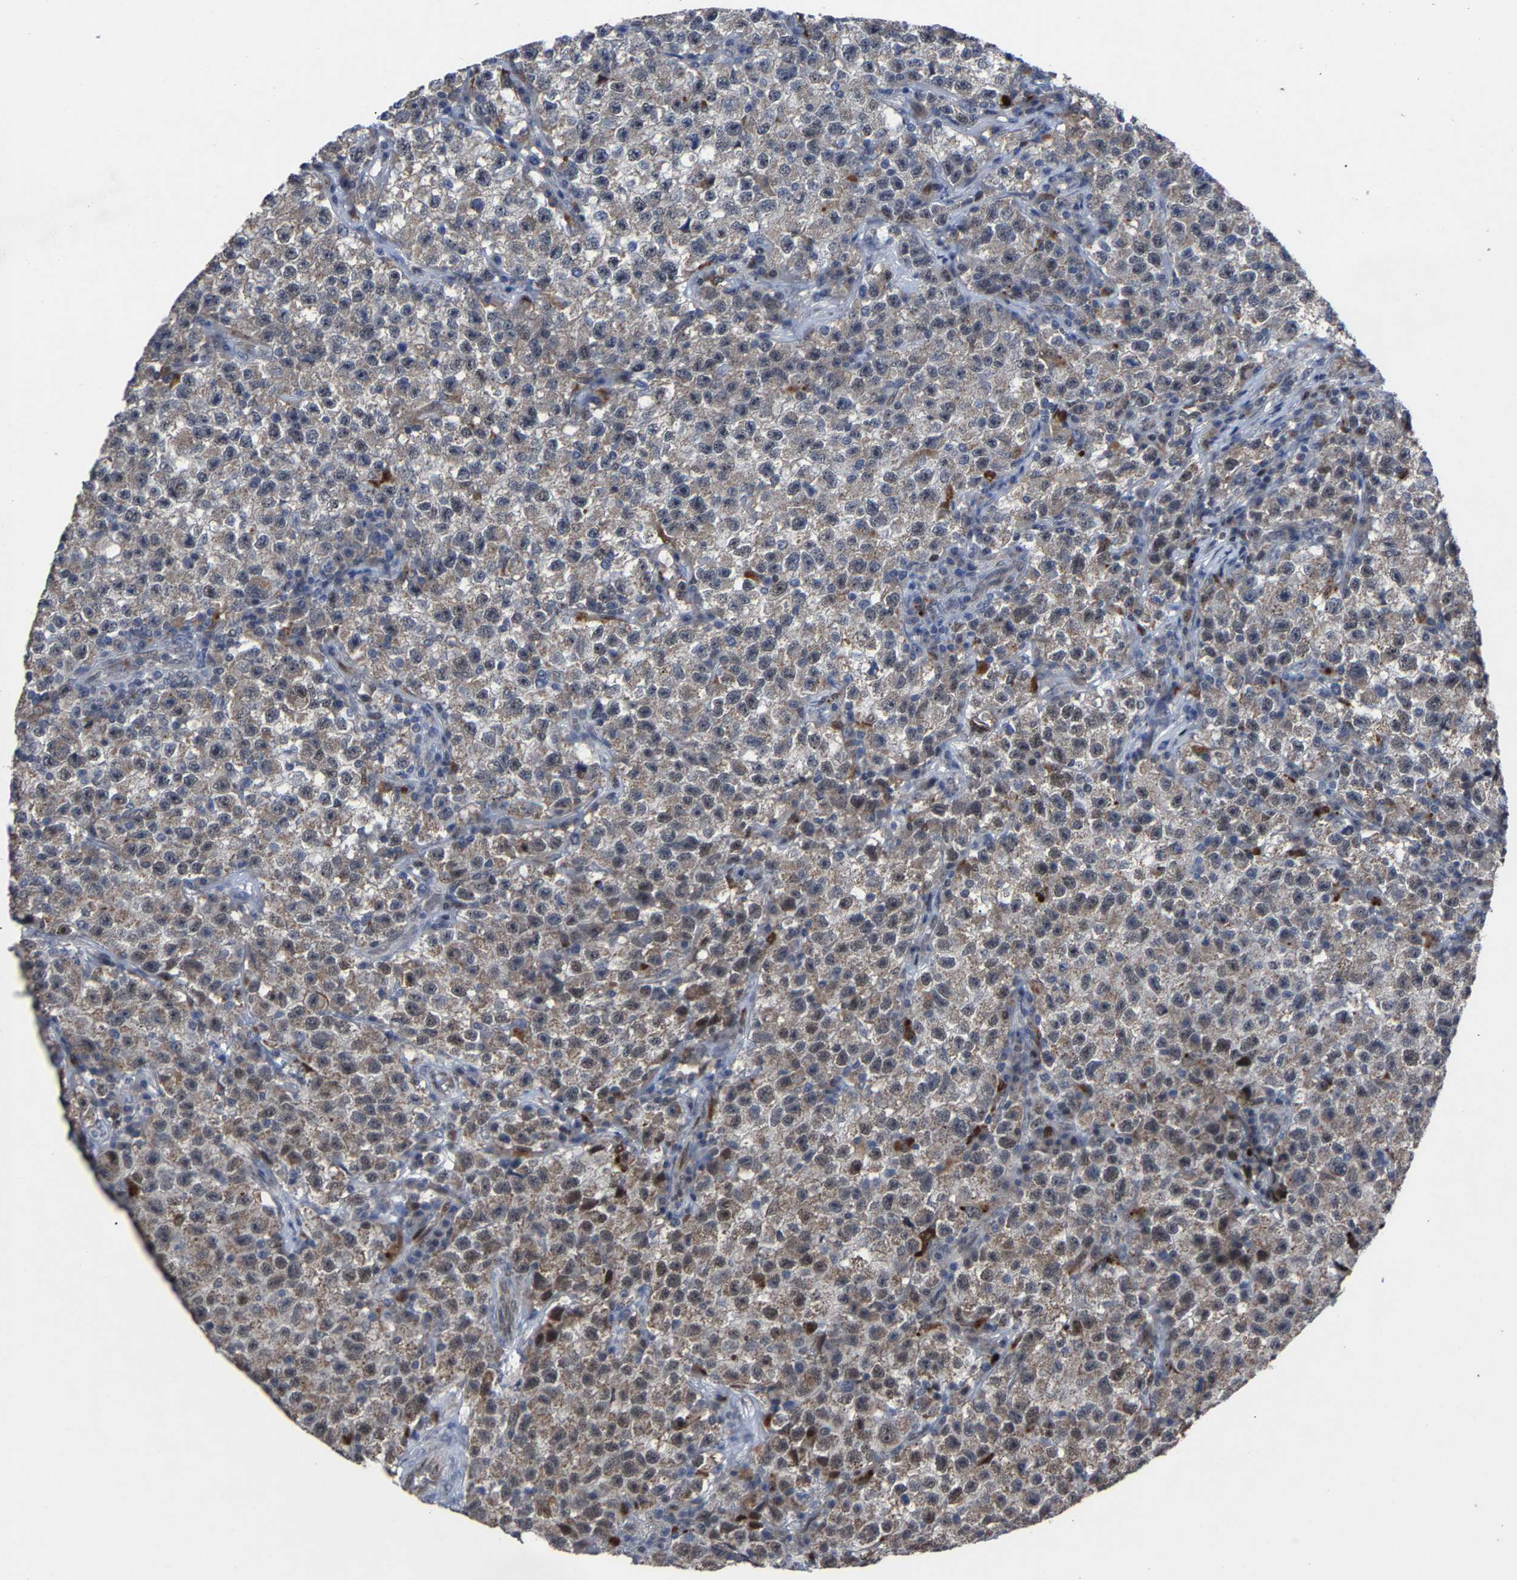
{"staining": {"intensity": "weak", "quantity": "25%-75%", "location": "cytoplasmic/membranous,nuclear"}, "tissue": "testis cancer", "cell_type": "Tumor cells", "image_type": "cancer", "snomed": [{"axis": "morphology", "description": "Seminoma, NOS"}, {"axis": "topography", "description": "Testis"}], "caption": "There is low levels of weak cytoplasmic/membranous and nuclear positivity in tumor cells of testis seminoma, as demonstrated by immunohistochemical staining (brown color).", "gene": "LSM8", "patient": {"sex": "male", "age": 22}}